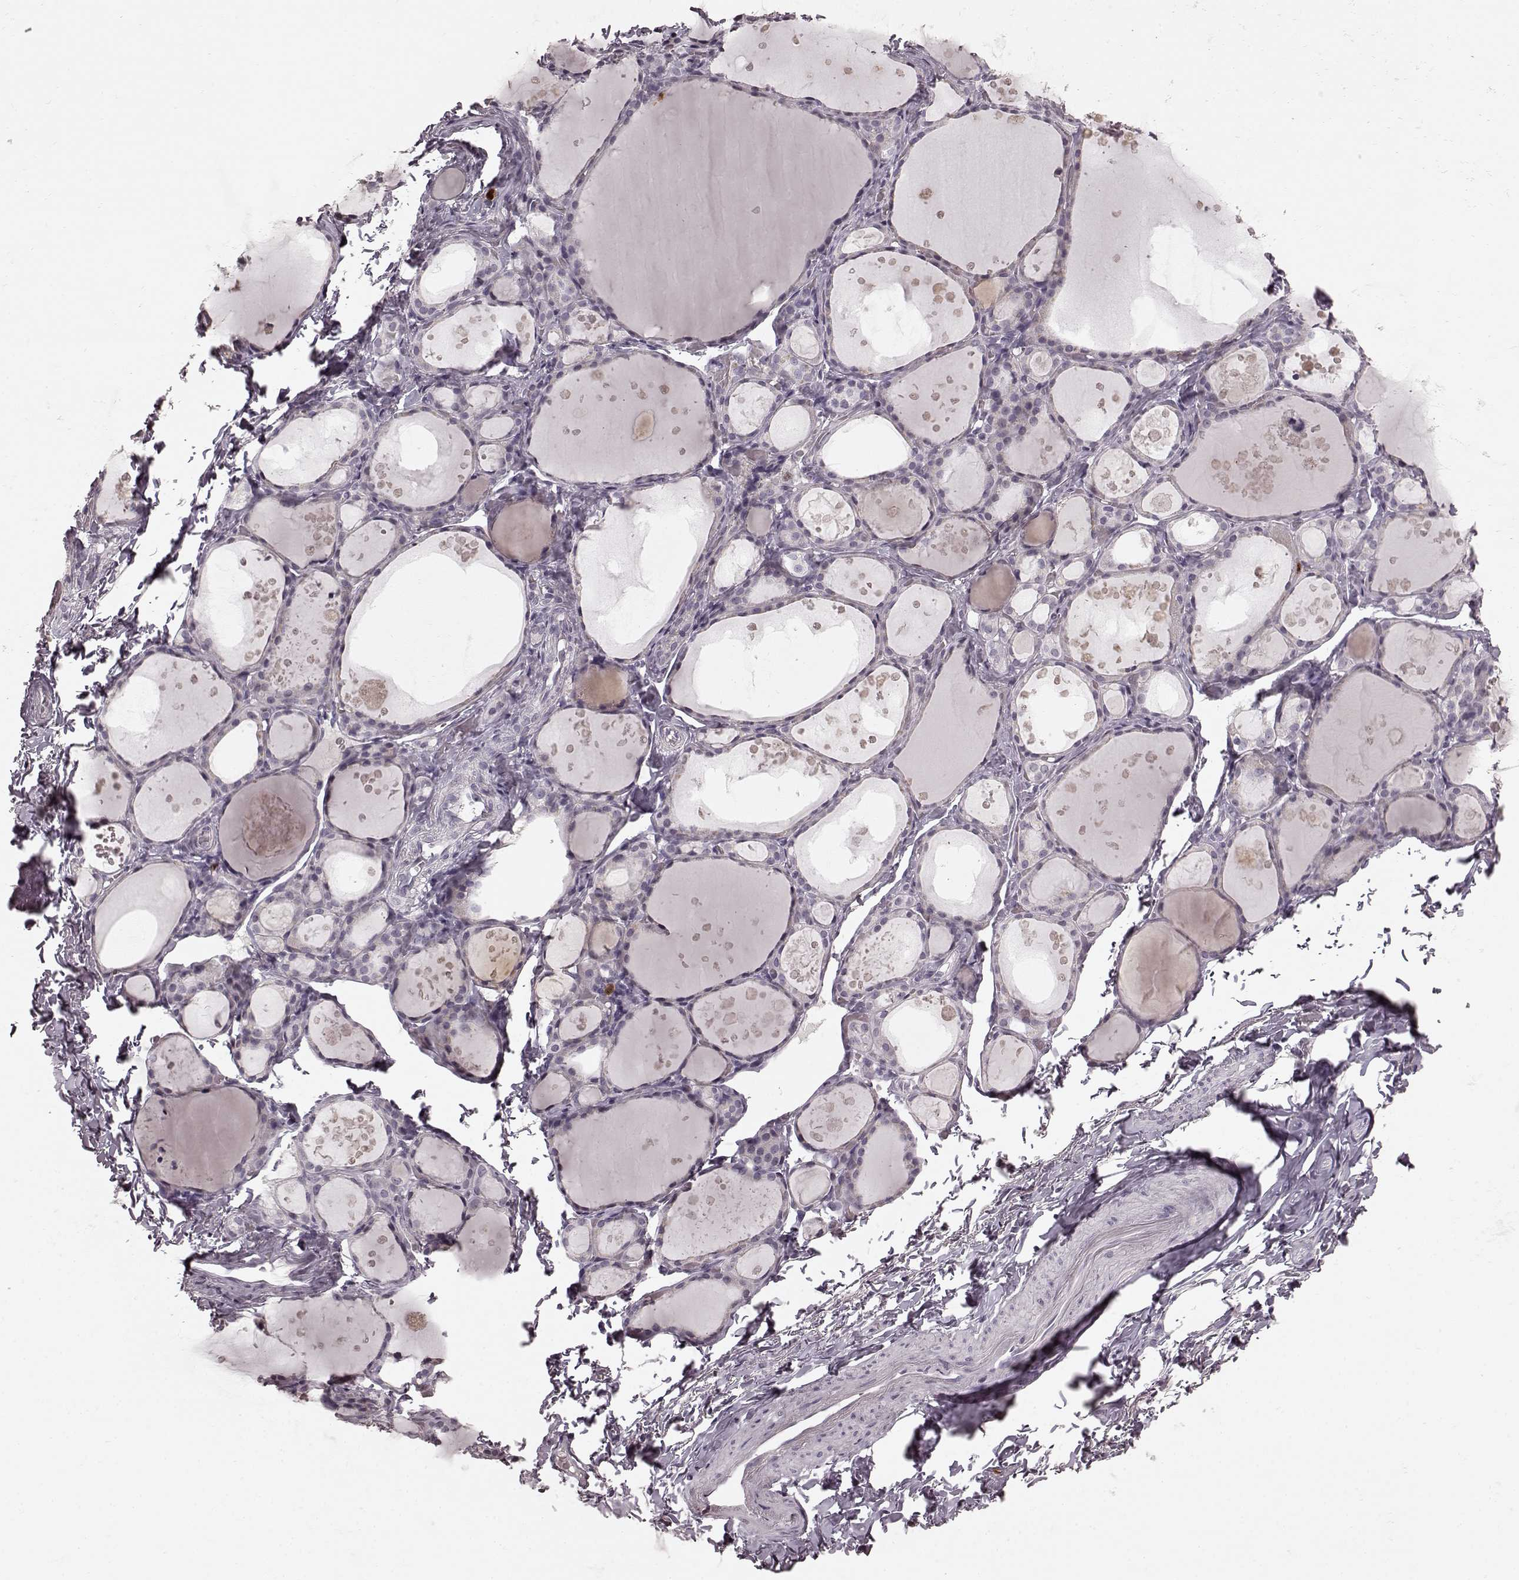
{"staining": {"intensity": "negative", "quantity": "none", "location": "none"}, "tissue": "thyroid gland", "cell_type": "Glandular cells", "image_type": "normal", "snomed": [{"axis": "morphology", "description": "Normal tissue, NOS"}, {"axis": "topography", "description": "Thyroid gland"}], "caption": "Immunohistochemistry micrograph of unremarkable thyroid gland stained for a protein (brown), which shows no expression in glandular cells.", "gene": "CCNA2", "patient": {"sex": "male", "age": 68}}